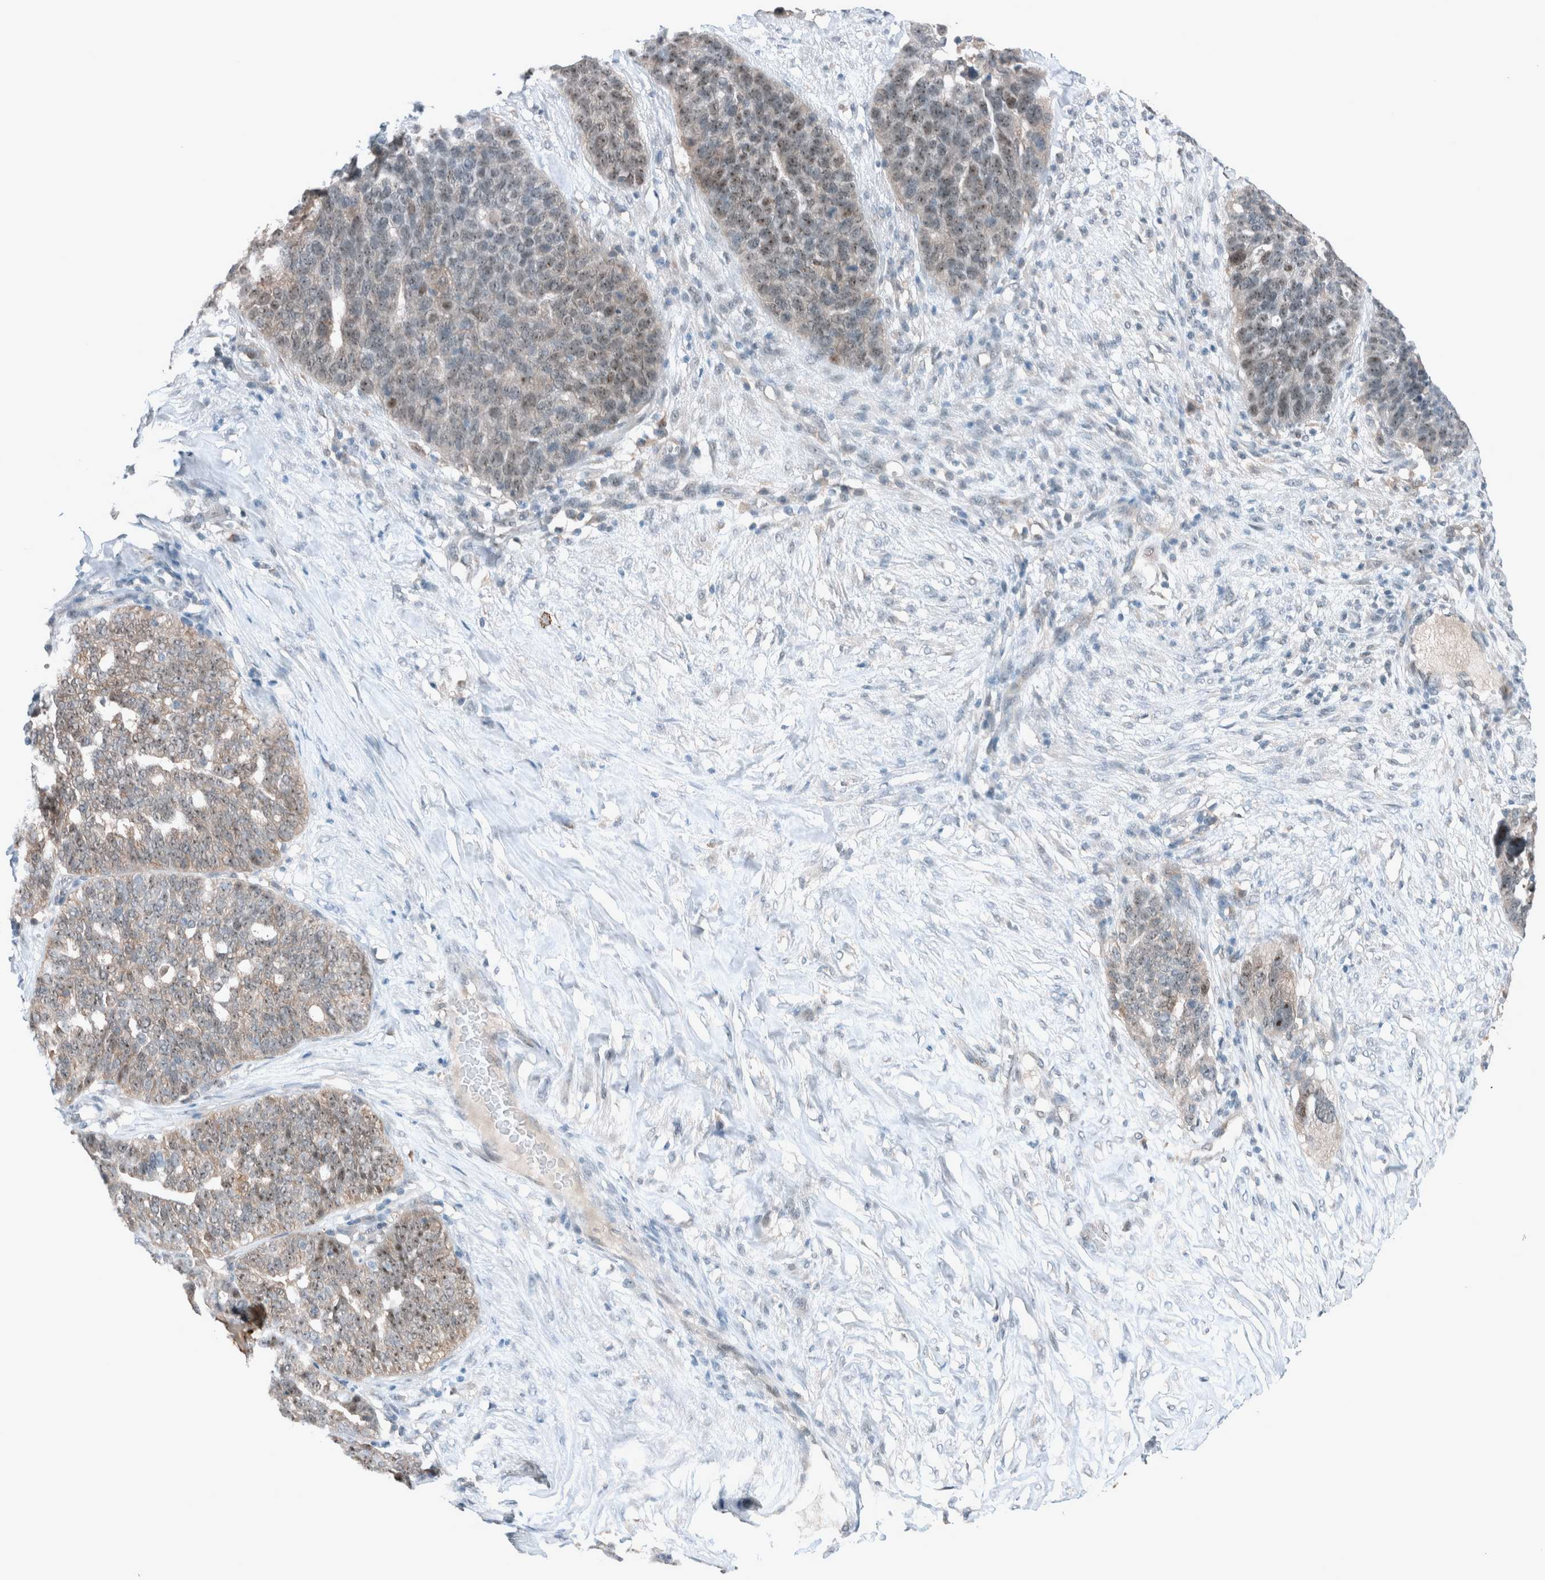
{"staining": {"intensity": "weak", "quantity": "25%-75%", "location": "cytoplasmic/membranous,nuclear"}, "tissue": "ovarian cancer", "cell_type": "Tumor cells", "image_type": "cancer", "snomed": [{"axis": "morphology", "description": "Cystadenocarcinoma, serous, NOS"}, {"axis": "topography", "description": "Ovary"}], "caption": "There is low levels of weak cytoplasmic/membranous and nuclear positivity in tumor cells of serous cystadenocarcinoma (ovarian), as demonstrated by immunohistochemical staining (brown color).", "gene": "RALGDS", "patient": {"sex": "female", "age": 59}}